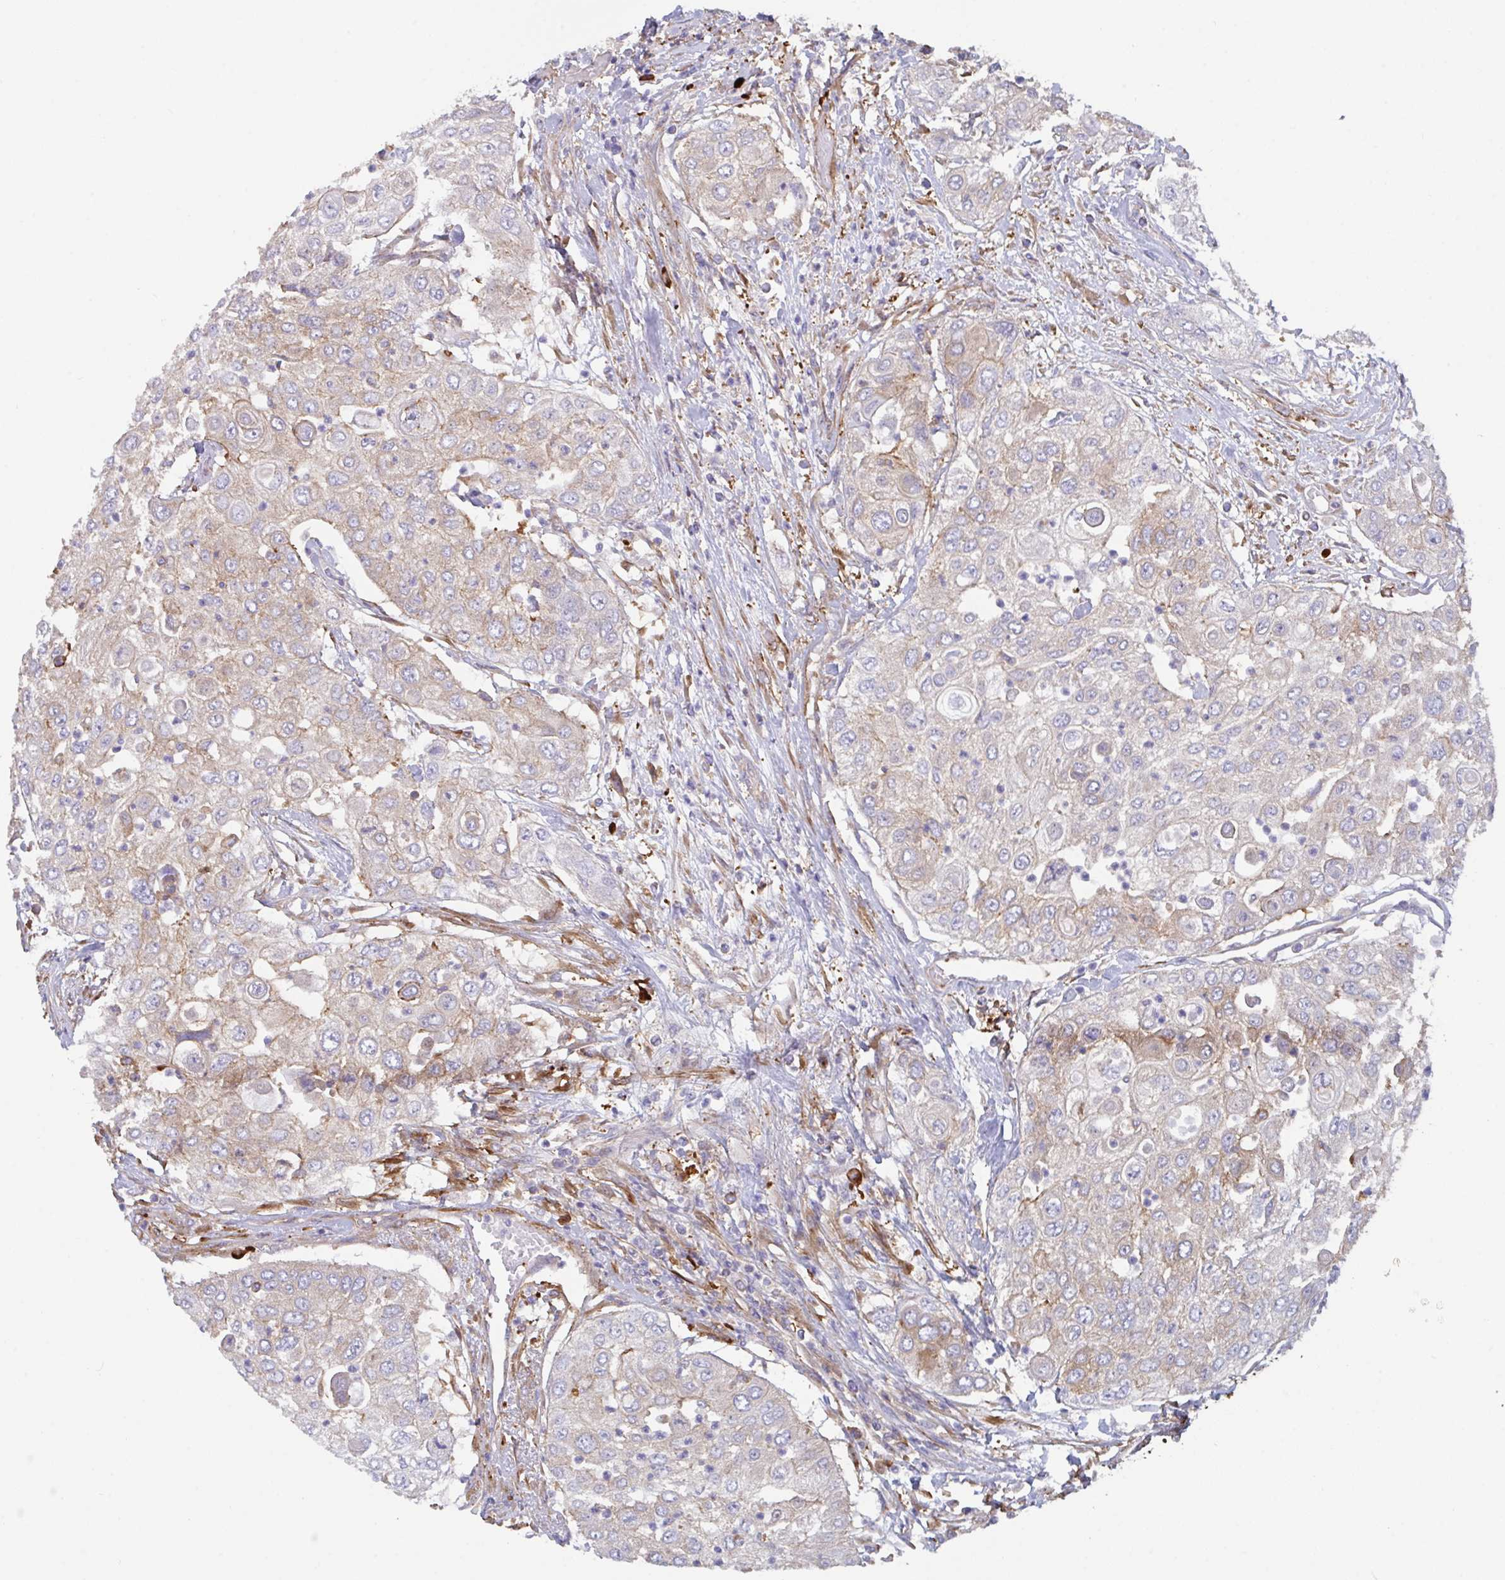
{"staining": {"intensity": "weak", "quantity": "25%-75%", "location": "cytoplasmic/membranous"}, "tissue": "urothelial cancer", "cell_type": "Tumor cells", "image_type": "cancer", "snomed": [{"axis": "morphology", "description": "Urothelial carcinoma, High grade"}, {"axis": "topography", "description": "Urinary bladder"}], "caption": "High-grade urothelial carcinoma stained for a protein (brown) demonstrates weak cytoplasmic/membranous positive staining in approximately 25%-75% of tumor cells.", "gene": "YARS2", "patient": {"sex": "female", "age": 79}}